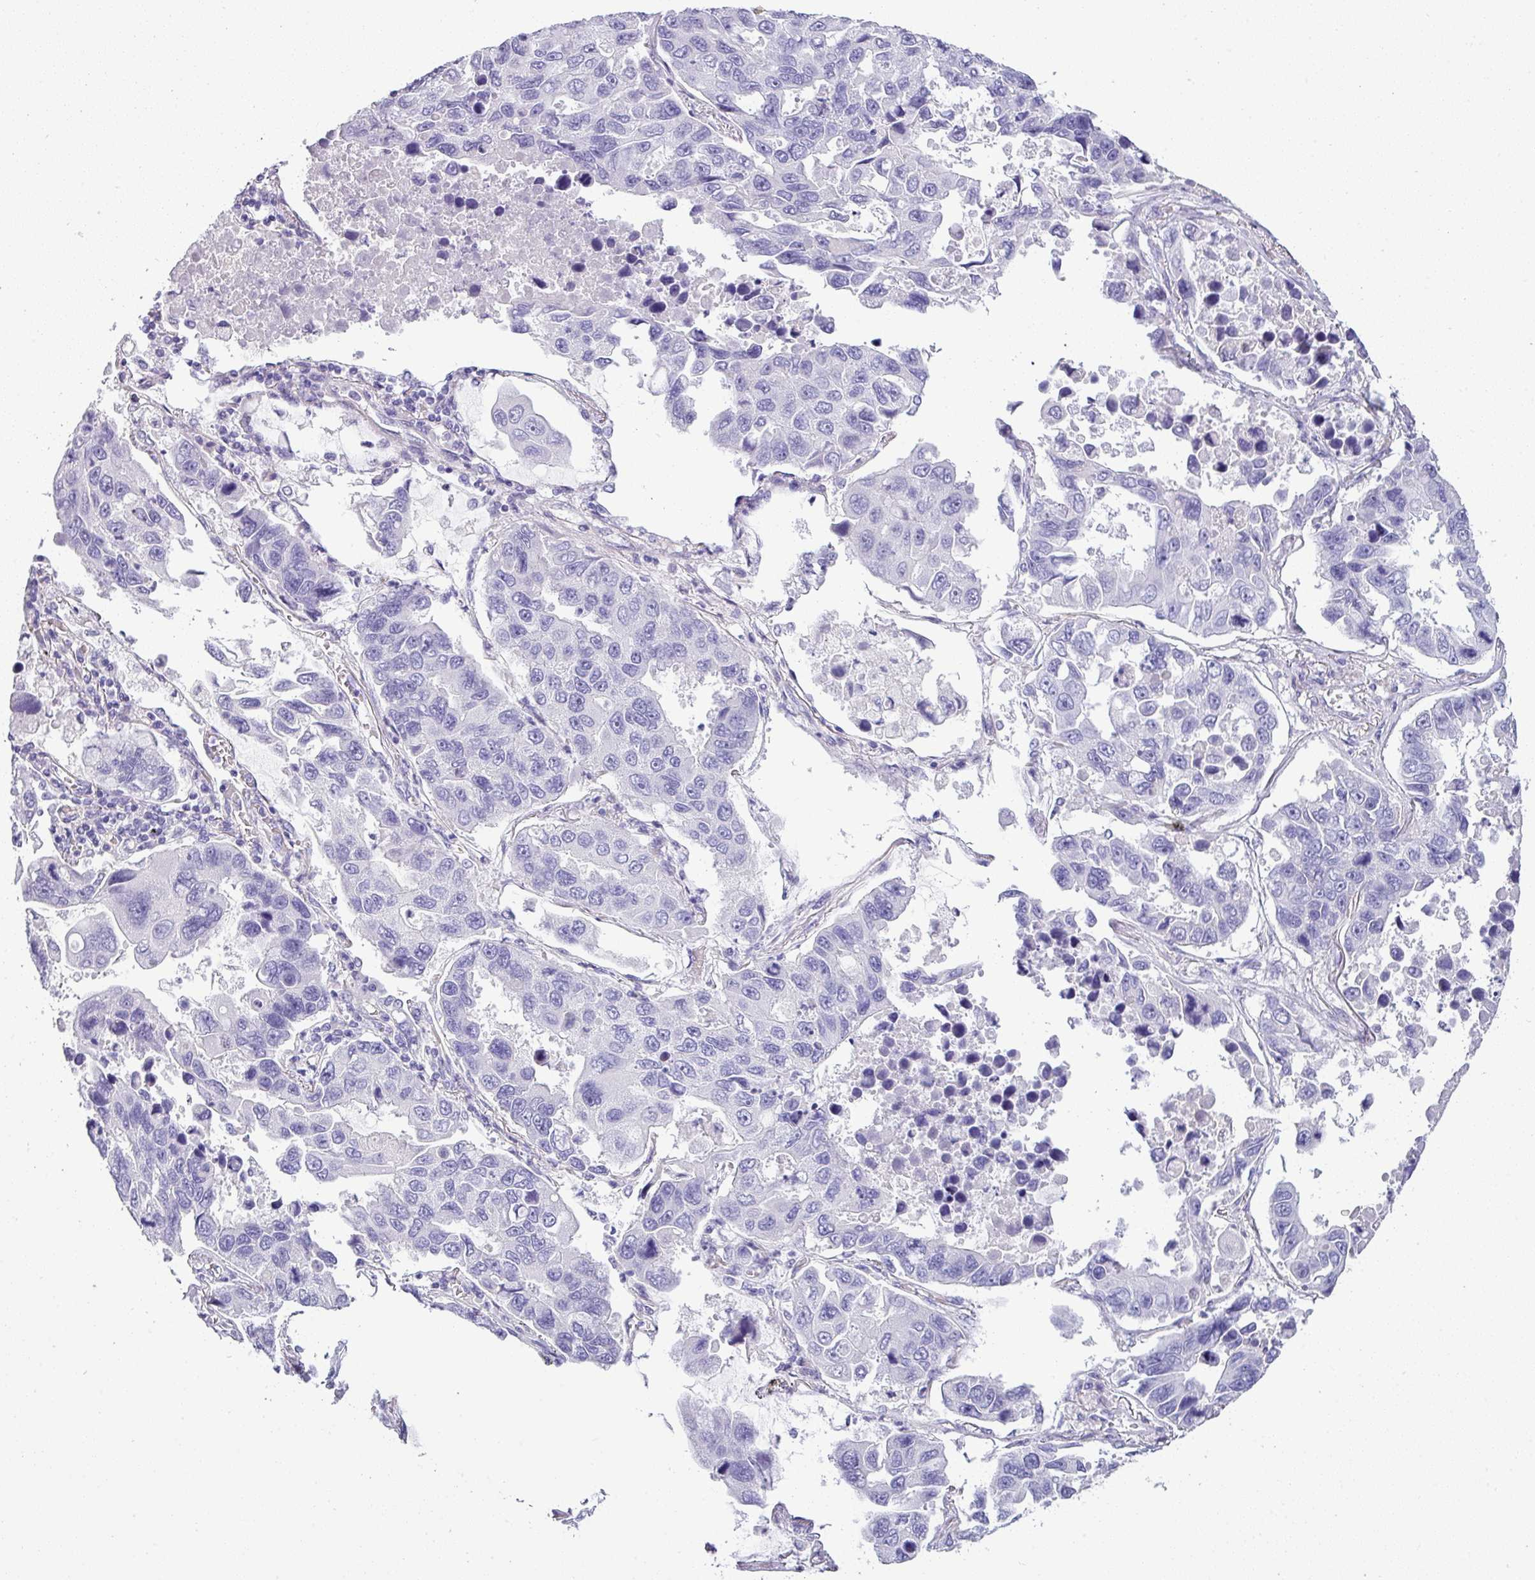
{"staining": {"intensity": "negative", "quantity": "none", "location": "none"}, "tissue": "lung cancer", "cell_type": "Tumor cells", "image_type": "cancer", "snomed": [{"axis": "morphology", "description": "Adenocarcinoma, NOS"}, {"axis": "topography", "description": "Lung"}], "caption": "This is an immunohistochemistry (IHC) photomicrograph of human adenocarcinoma (lung). There is no expression in tumor cells.", "gene": "VCX2", "patient": {"sex": "male", "age": 64}}